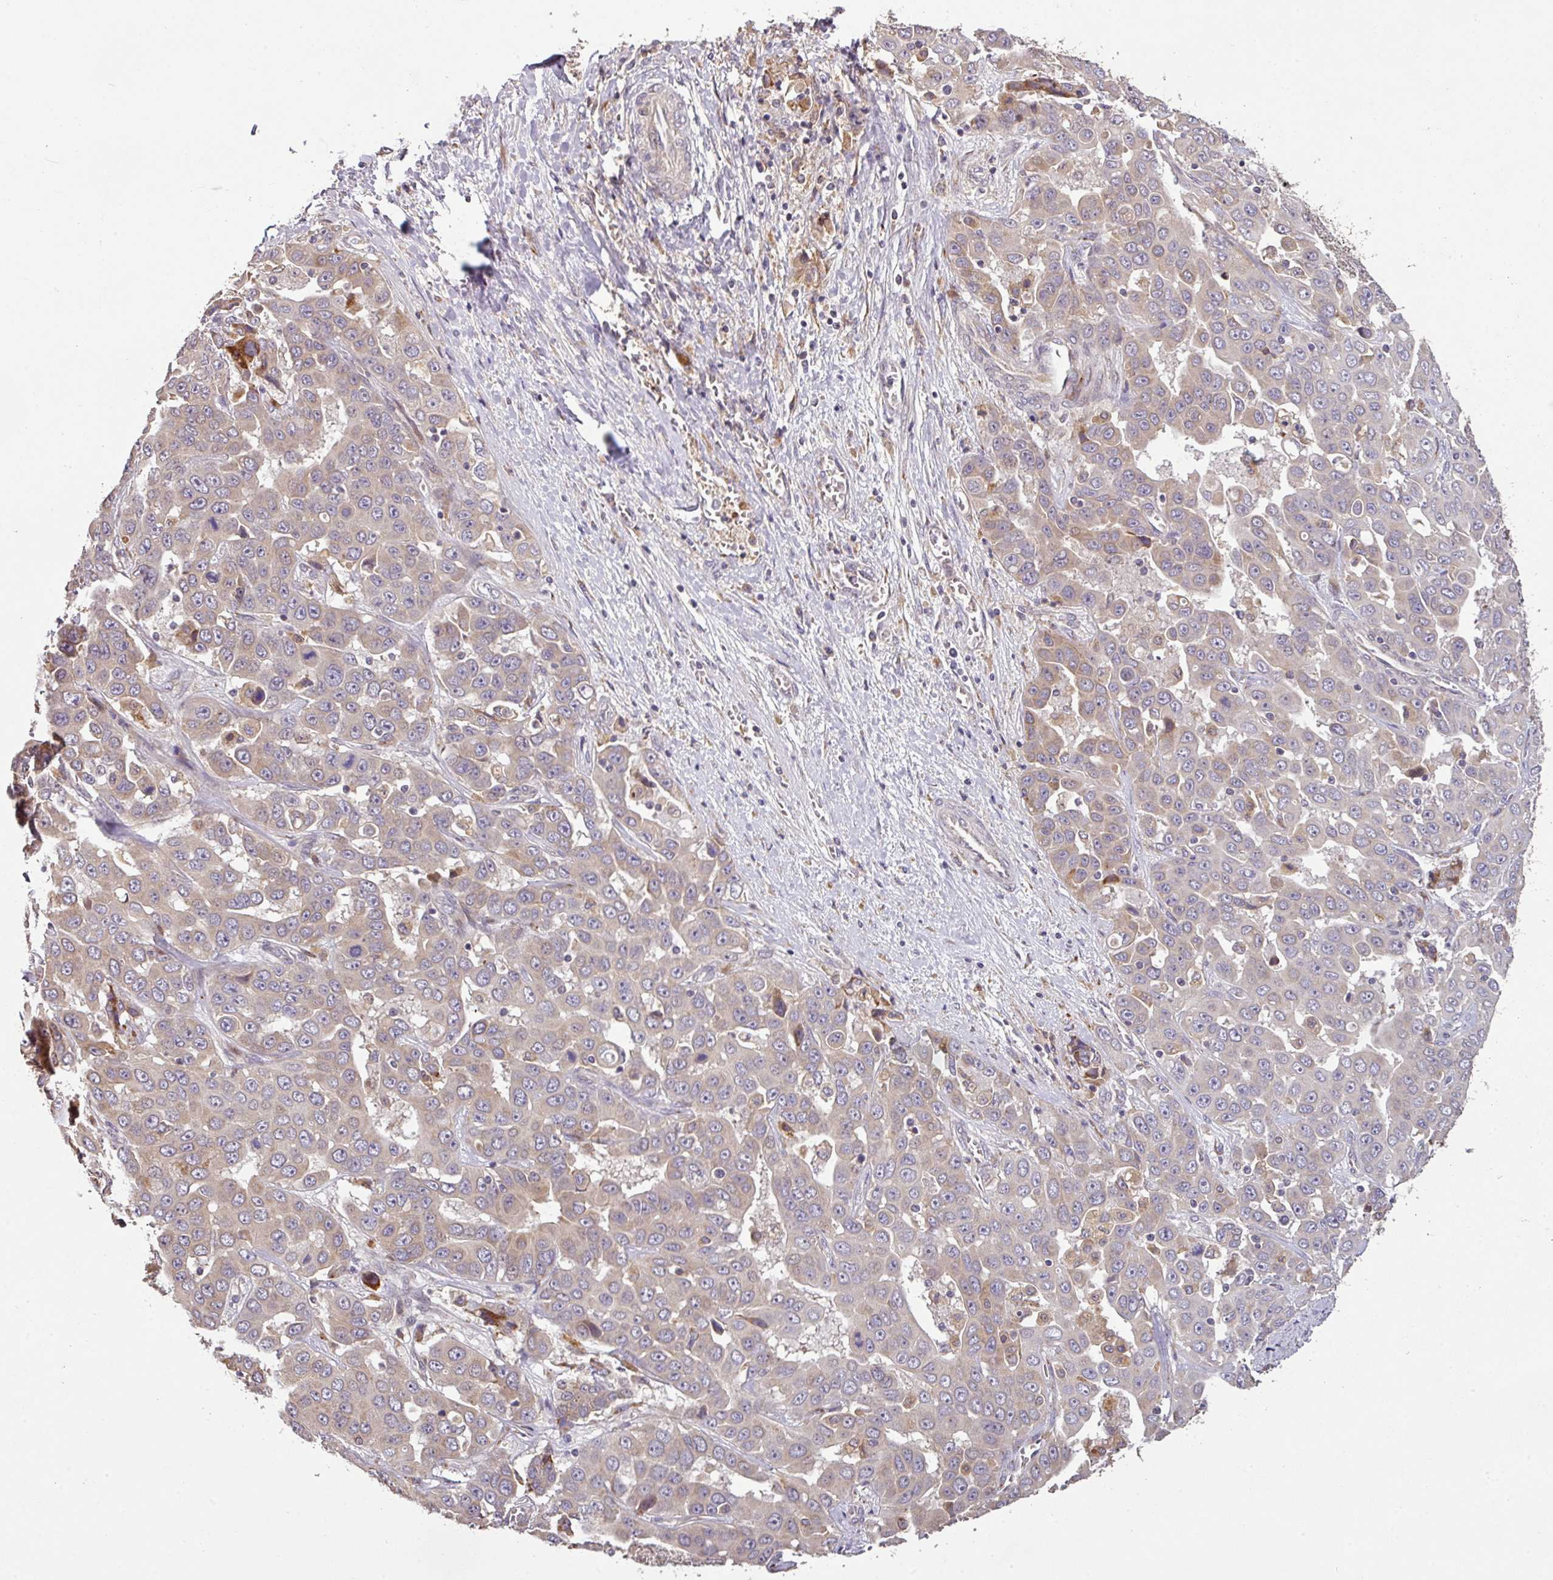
{"staining": {"intensity": "moderate", "quantity": "<25%", "location": "cytoplasmic/membranous"}, "tissue": "liver cancer", "cell_type": "Tumor cells", "image_type": "cancer", "snomed": [{"axis": "morphology", "description": "Cholangiocarcinoma"}, {"axis": "topography", "description": "Liver"}], "caption": "Tumor cells reveal moderate cytoplasmic/membranous expression in approximately <25% of cells in cholangiocarcinoma (liver). (DAB IHC, brown staining for protein, blue staining for nuclei).", "gene": "SPCS3", "patient": {"sex": "female", "age": 52}}